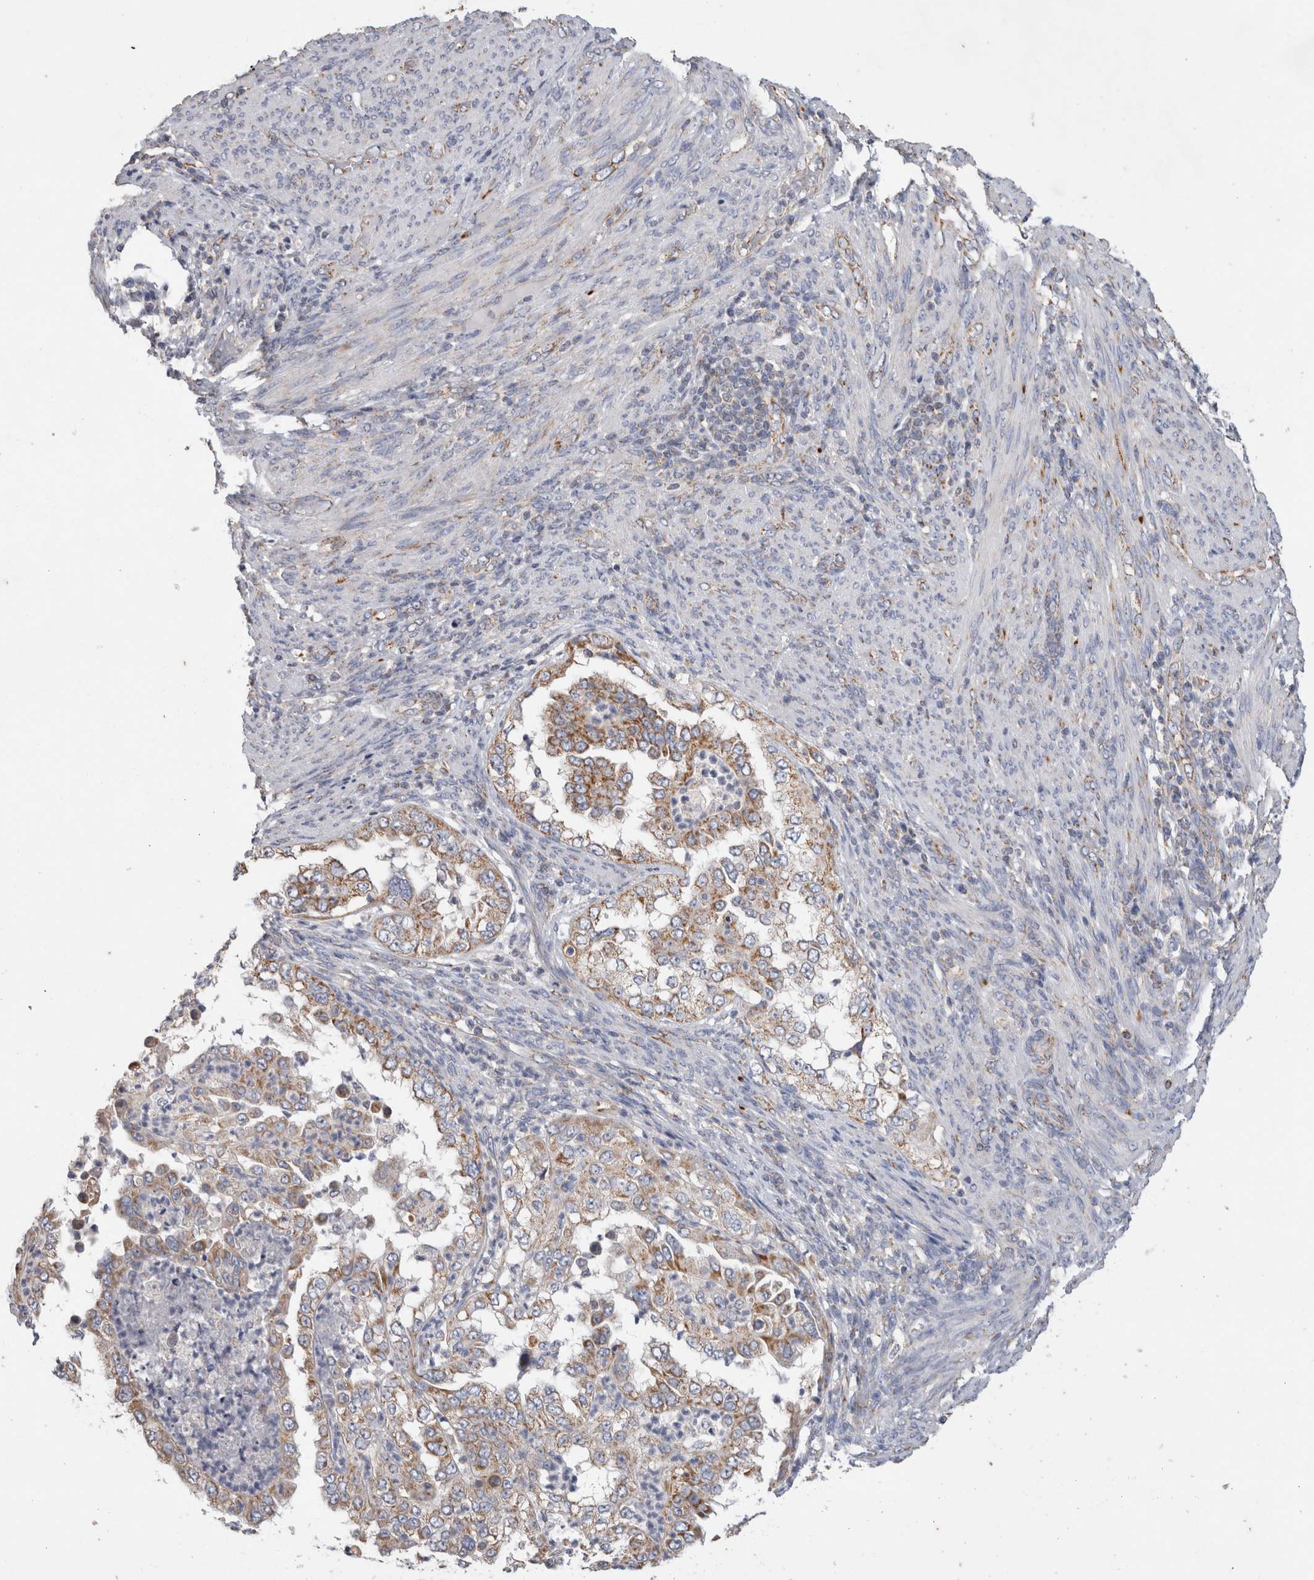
{"staining": {"intensity": "weak", "quantity": ">75%", "location": "cytoplasmic/membranous"}, "tissue": "endometrial cancer", "cell_type": "Tumor cells", "image_type": "cancer", "snomed": [{"axis": "morphology", "description": "Adenocarcinoma, NOS"}, {"axis": "topography", "description": "Endometrium"}], "caption": "Endometrial cancer stained with DAB IHC exhibits low levels of weak cytoplasmic/membranous staining in about >75% of tumor cells.", "gene": "IARS2", "patient": {"sex": "female", "age": 85}}